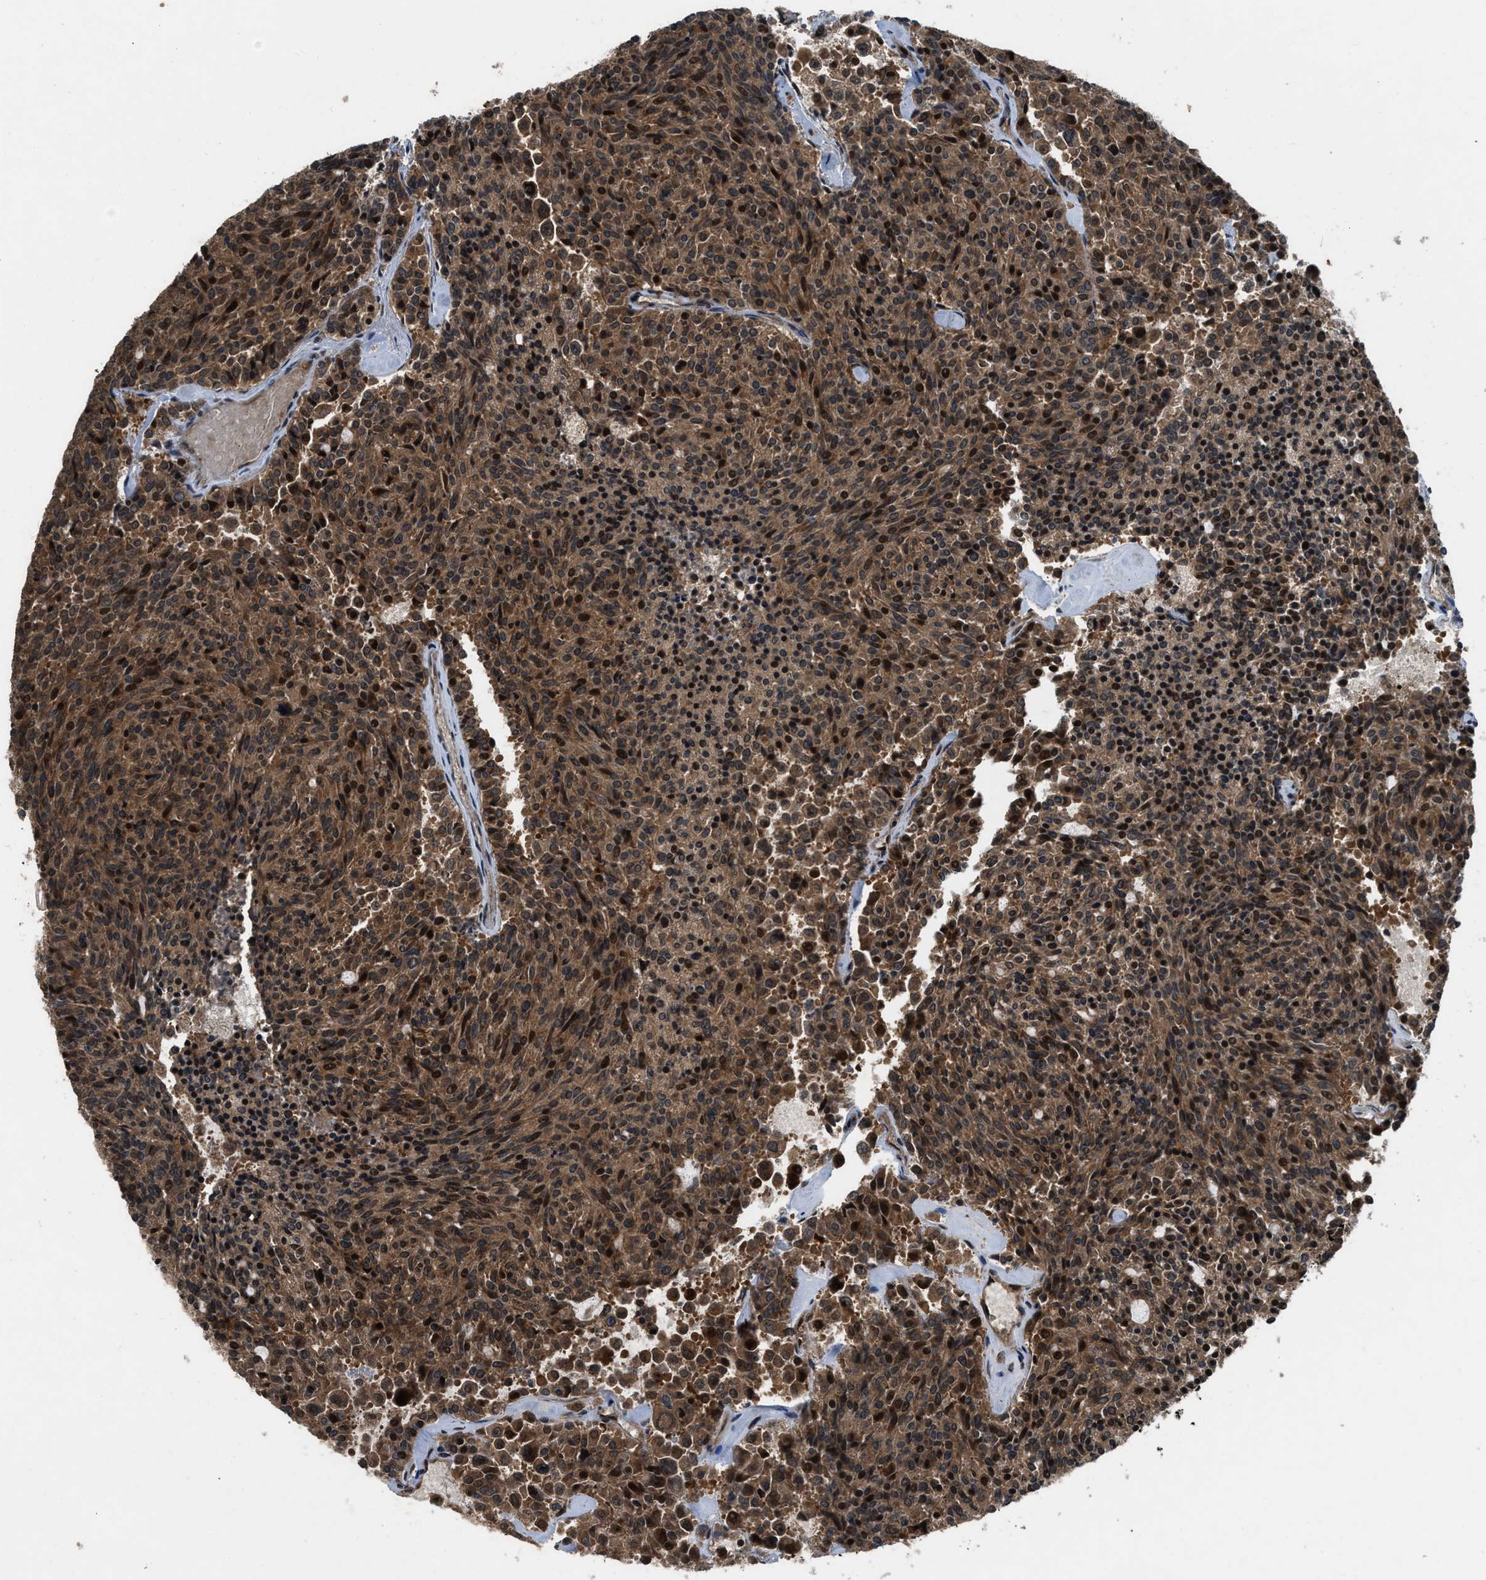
{"staining": {"intensity": "moderate", "quantity": "25%-75%", "location": "cytoplasmic/membranous,nuclear"}, "tissue": "carcinoid", "cell_type": "Tumor cells", "image_type": "cancer", "snomed": [{"axis": "morphology", "description": "Carcinoid, malignant, NOS"}, {"axis": "topography", "description": "Pancreas"}], "caption": "Protein analysis of carcinoid tissue displays moderate cytoplasmic/membranous and nuclear positivity in approximately 25%-75% of tumor cells.", "gene": "RPS6KB1", "patient": {"sex": "female", "age": 54}}